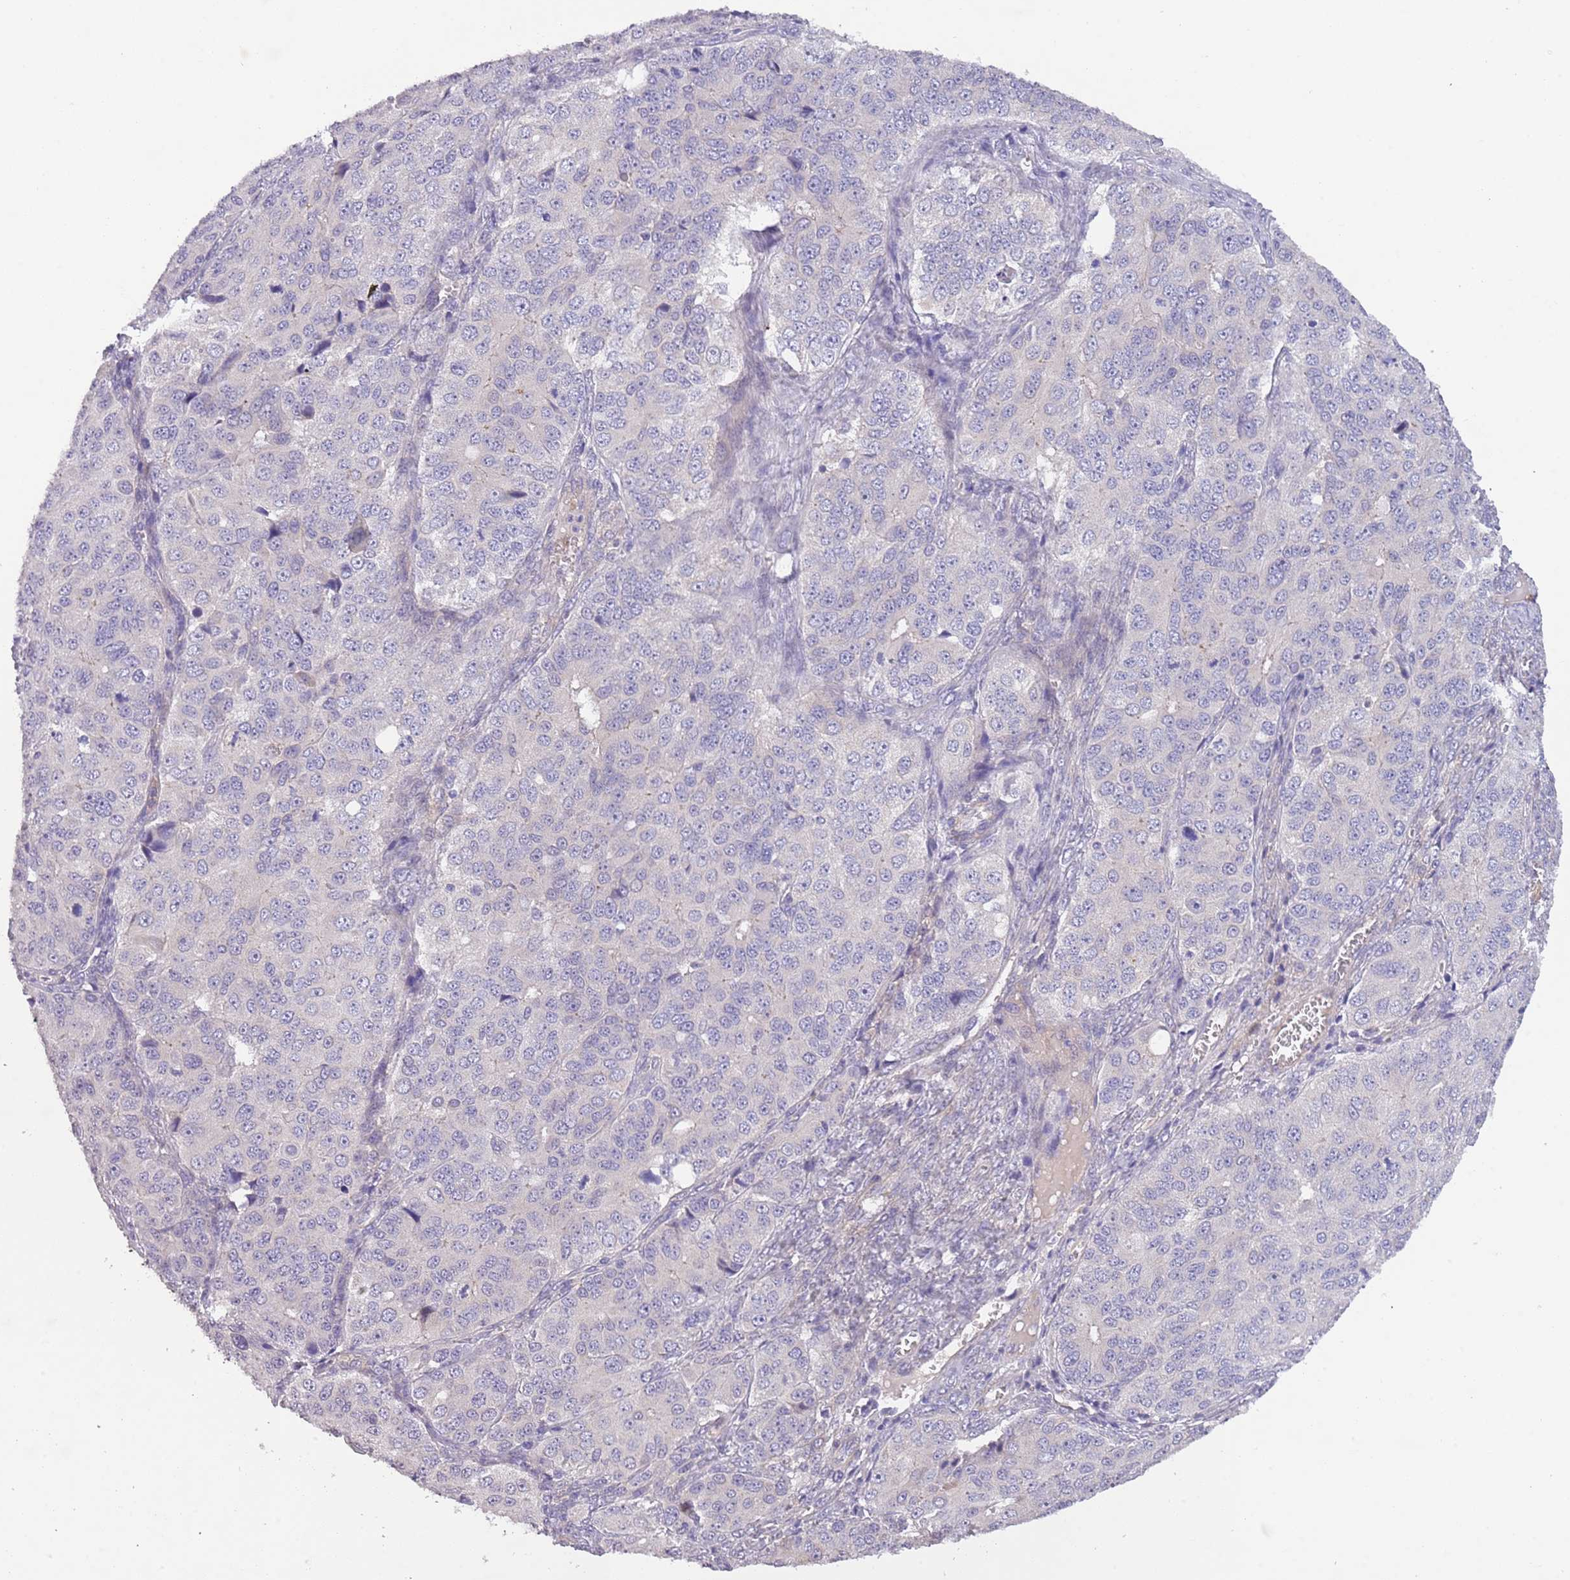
{"staining": {"intensity": "negative", "quantity": "none", "location": "none"}, "tissue": "ovarian cancer", "cell_type": "Tumor cells", "image_type": "cancer", "snomed": [{"axis": "morphology", "description": "Carcinoma, endometroid"}, {"axis": "topography", "description": "Ovary"}], "caption": "Immunohistochemistry photomicrograph of neoplastic tissue: human ovarian cancer stained with DAB (3,3'-diaminobenzidine) displays no significant protein positivity in tumor cells.", "gene": "ZNF658", "patient": {"sex": "female", "age": 51}}